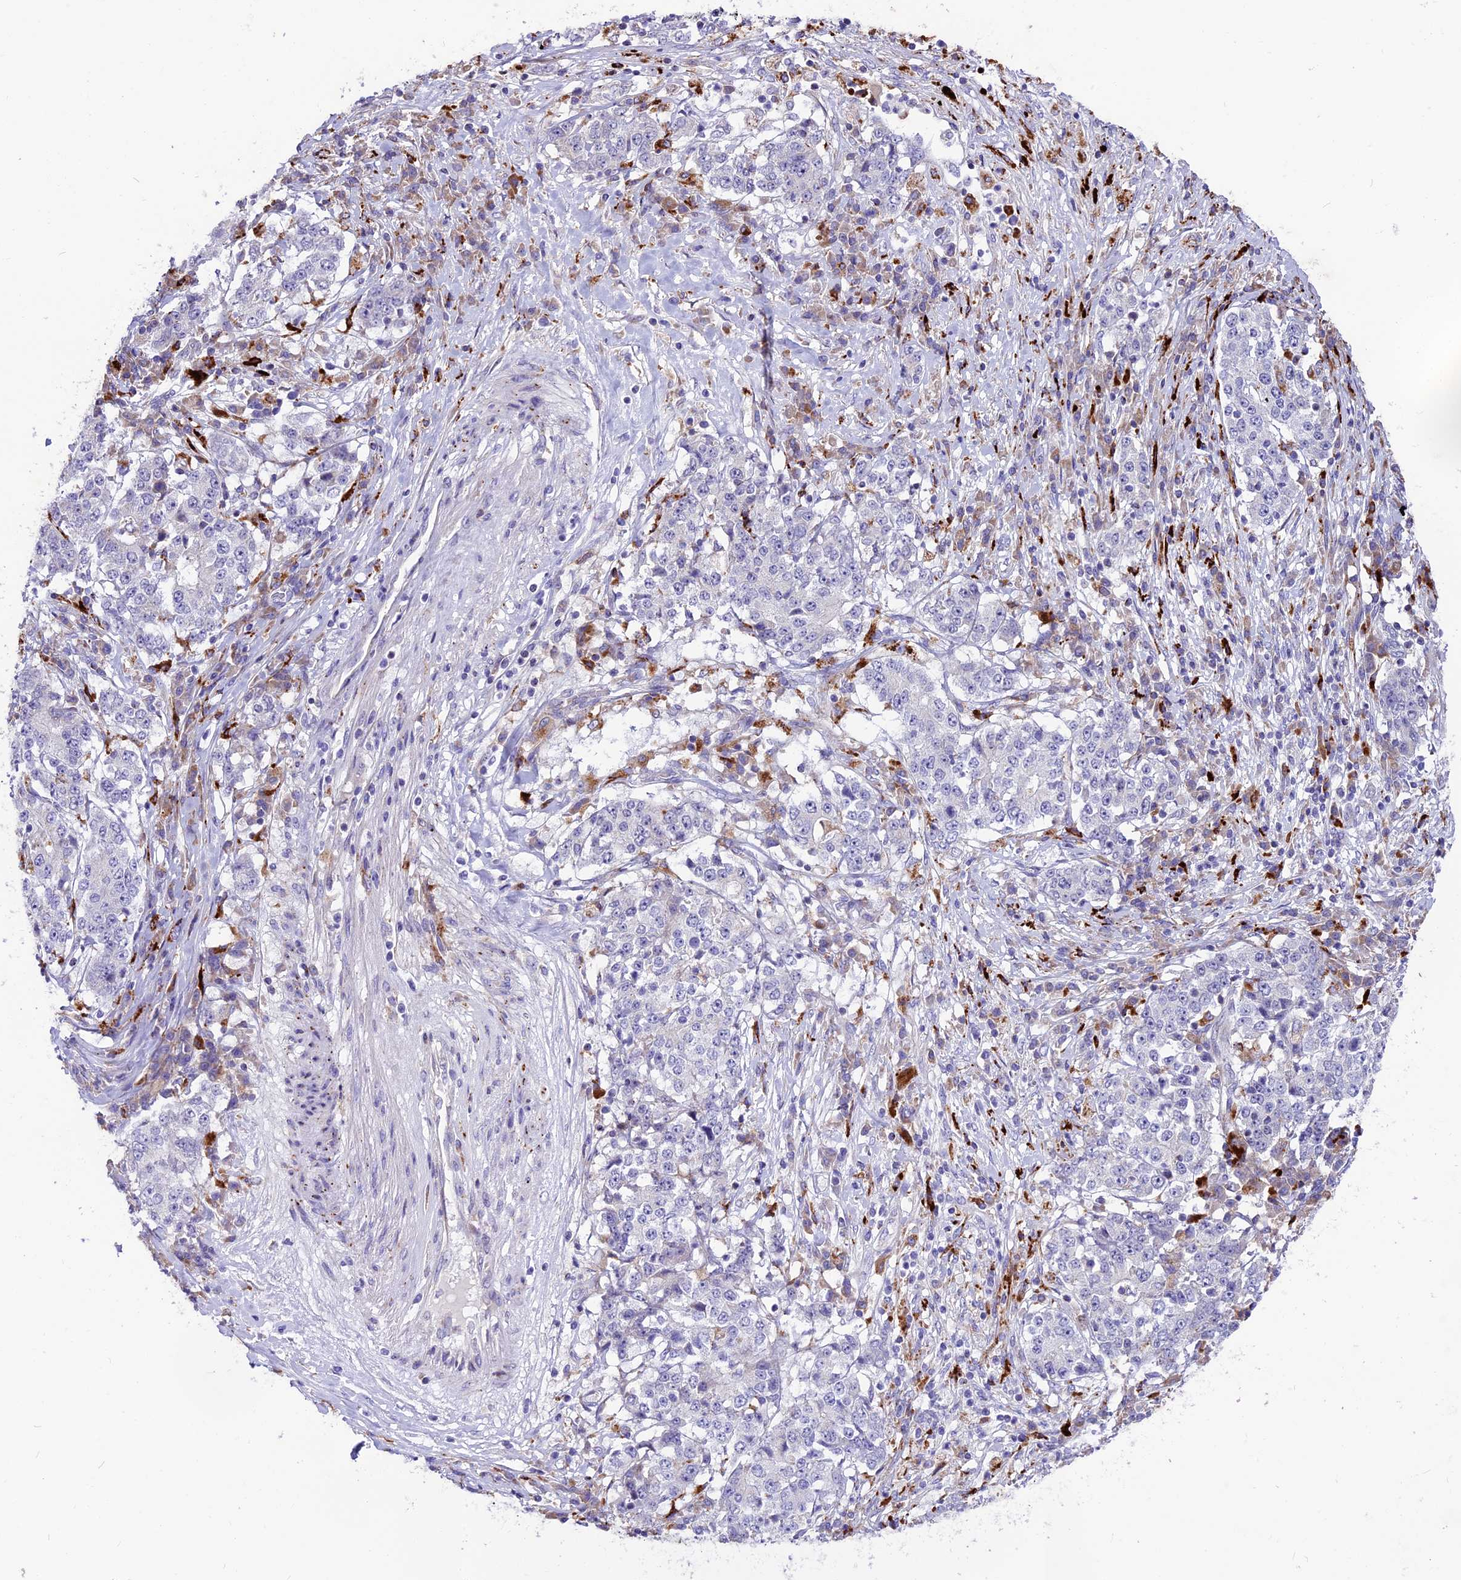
{"staining": {"intensity": "negative", "quantity": "none", "location": "none"}, "tissue": "stomach cancer", "cell_type": "Tumor cells", "image_type": "cancer", "snomed": [{"axis": "morphology", "description": "Adenocarcinoma, NOS"}, {"axis": "topography", "description": "Stomach"}], "caption": "Immunohistochemical staining of human stomach cancer shows no significant expression in tumor cells.", "gene": "THRSP", "patient": {"sex": "male", "age": 59}}